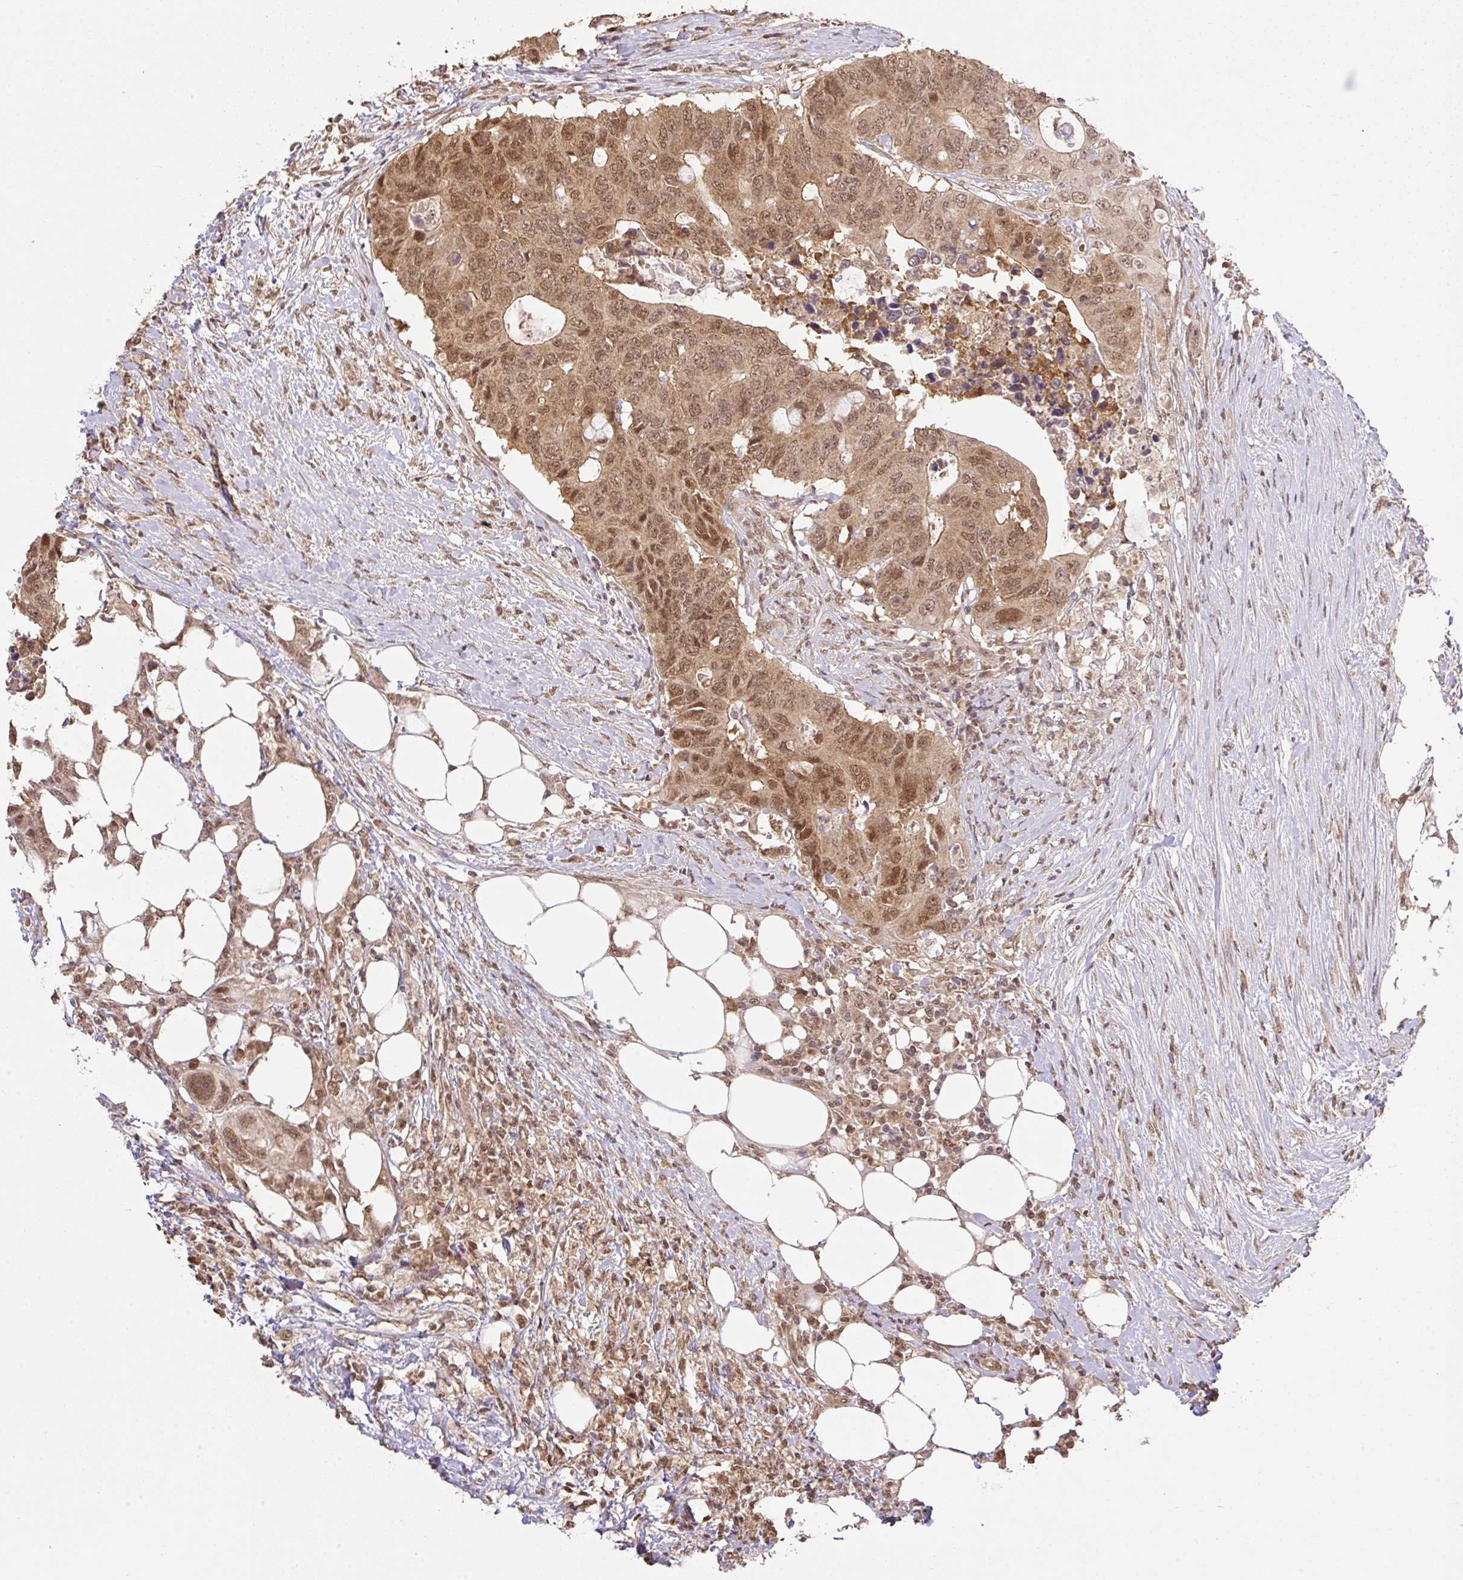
{"staining": {"intensity": "moderate", "quantity": ">75%", "location": "cytoplasmic/membranous,nuclear"}, "tissue": "colorectal cancer", "cell_type": "Tumor cells", "image_type": "cancer", "snomed": [{"axis": "morphology", "description": "Adenocarcinoma, NOS"}, {"axis": "topography", "description": "Colon"}], "caption": "About >75% of tumor cells in colorectal adenocarcinoma demonstrate moderate cytoplasmic/membranous and nuclear protein expression as visualized by brown immunohistochemical staining.", "gene": "VPS25", "patient": {"sex": "male", "age": 71}}